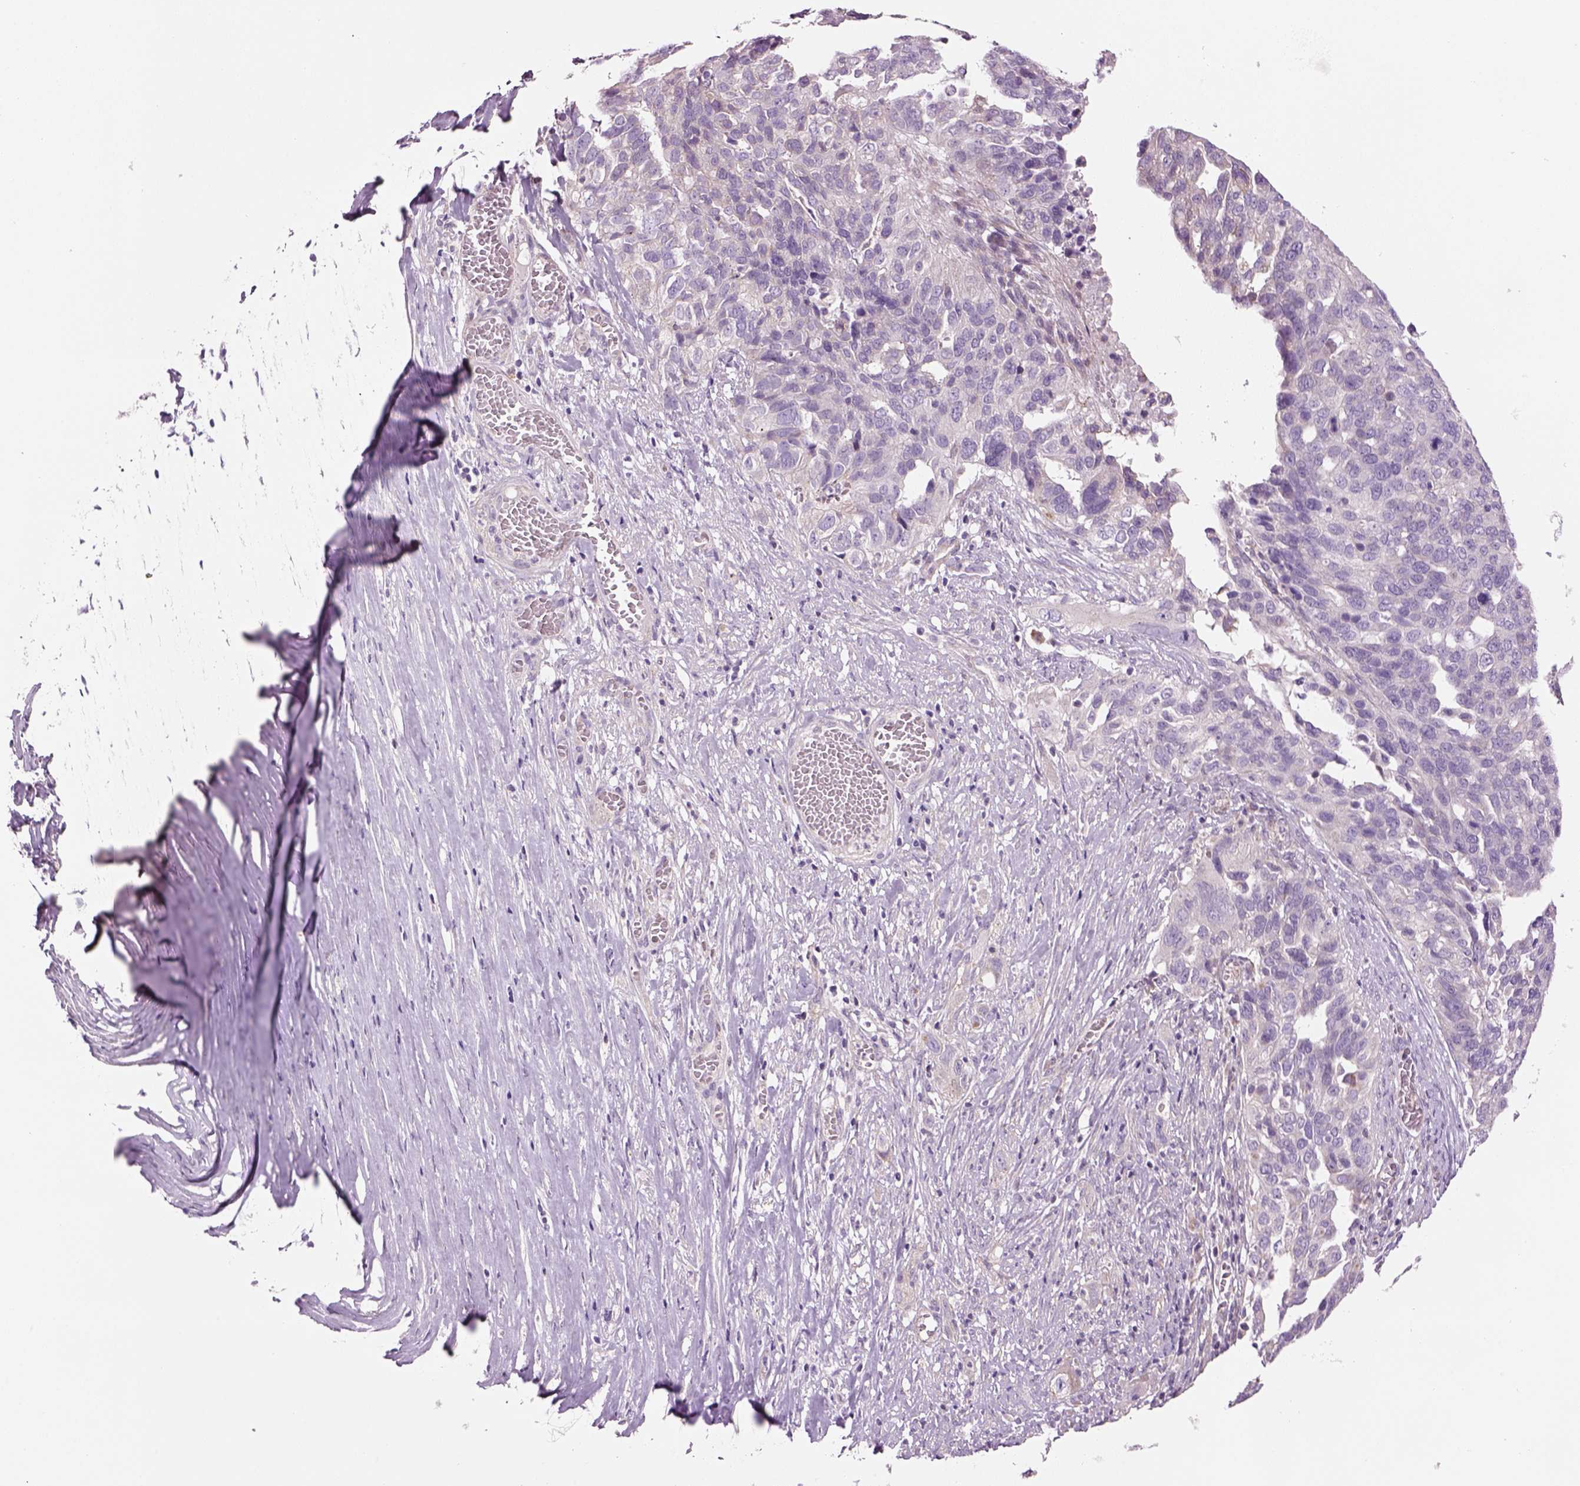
{"staining": {"intensity": "negative", "quantity": "none", "location": "none"}, "tissue": "ovarian cancer", "cell_type": "Tumor cells", "image_type": "cancer", "snomed": [{"axis": "morphology", "description": "Carcinoma, endometroid"}, {"axis": "topography", "description": "Soft tissue"}, {"axis": "topography", "description": "Ovary"}], "caption": "Endometroid carcinoma (ovarian) was stained to show a protein in brown. There is no significant positivity in tumor cells. The staining was performed using DAB (3,3'-diaminobenzidine) to visualize the protein expression in brown, while the nuclei were stained in blue with hematoxylin (Magnification: 20x).", "gene": "IFT52", "patient": {"sex": "female", "age": 52}}